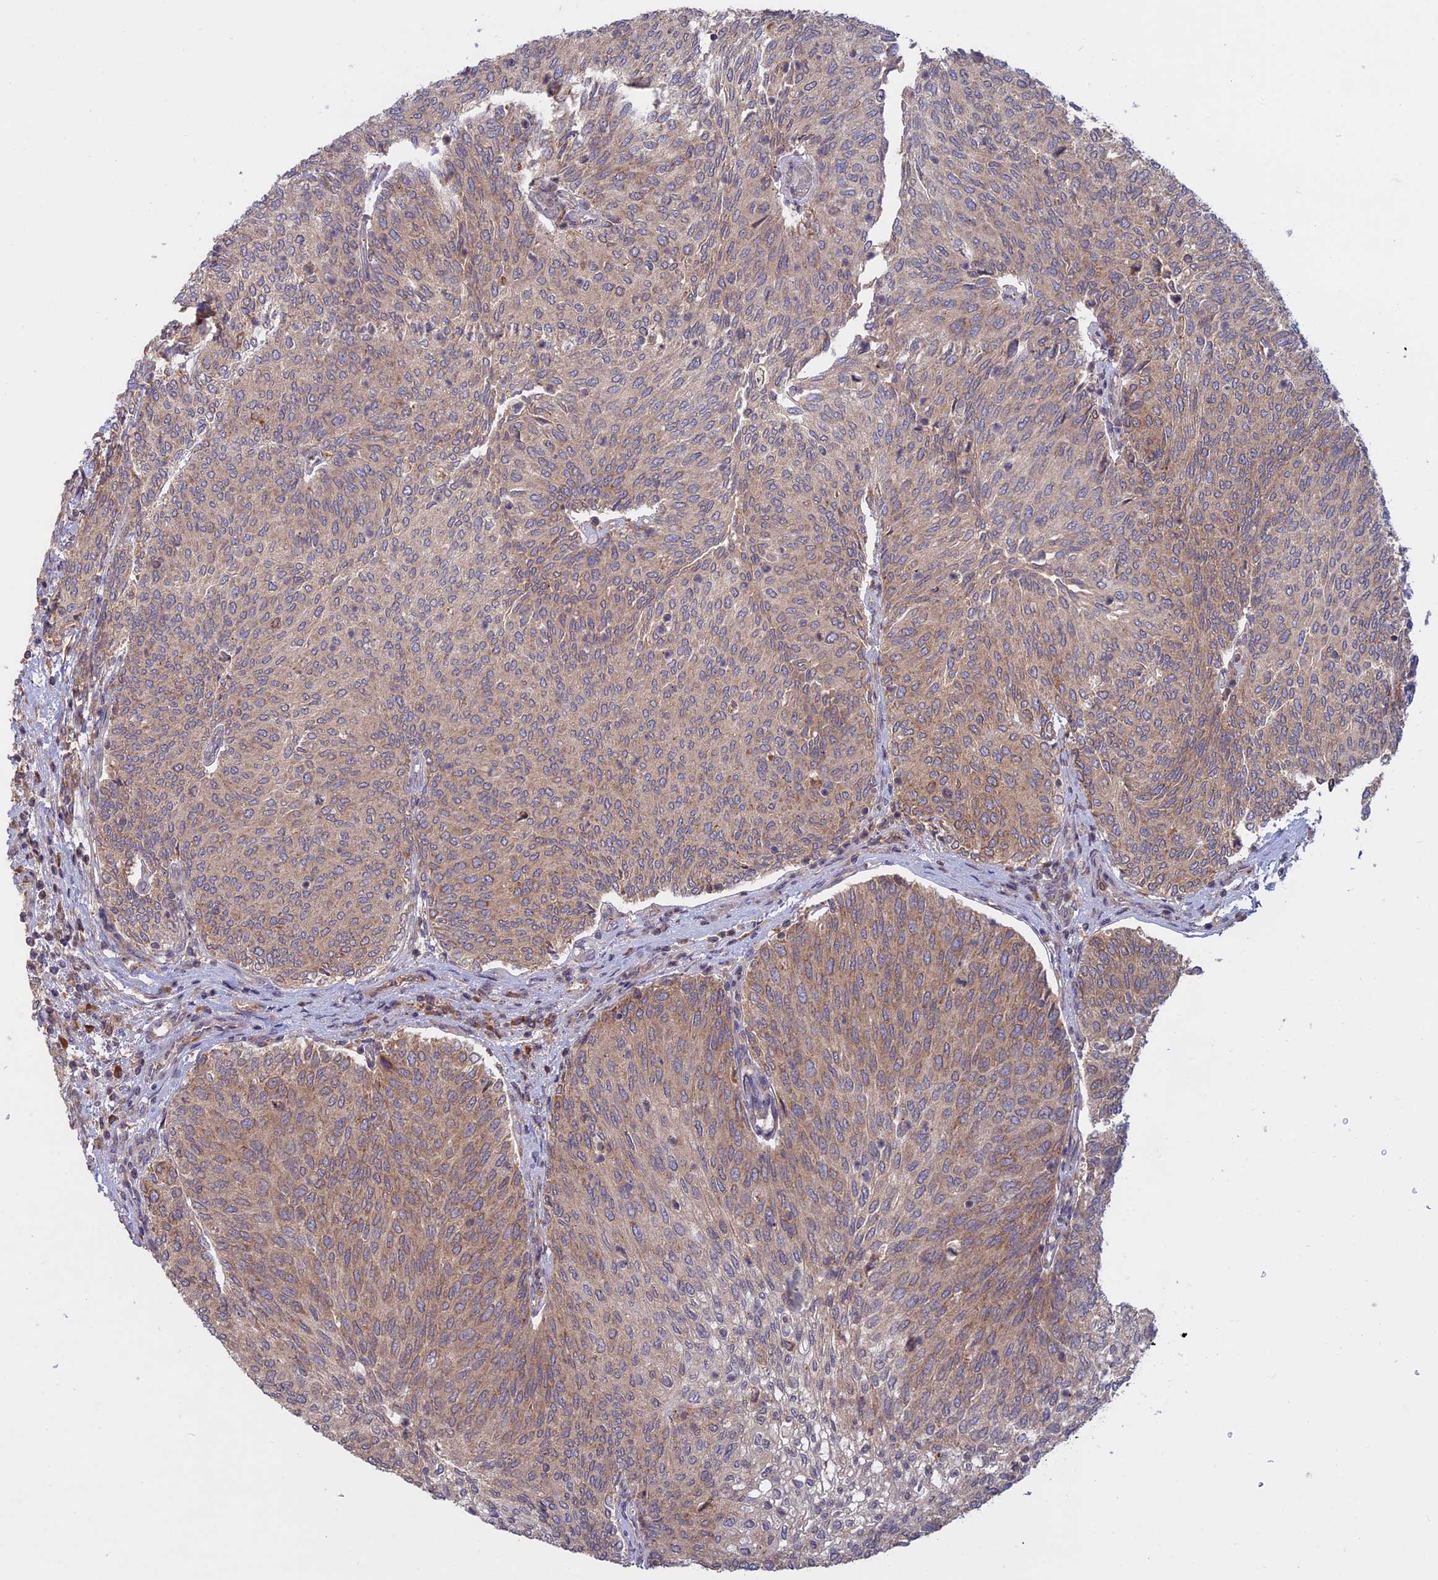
{"staining": {"intensity": "moderate", "quantity": ">75%", "location": "cytoplasmic/membranous"}, "tissue": "urothelial cancer", "cell_type": "Tumor cells", "image_type": "cancer", "snomed": [{"axis": "morphology", "description": "Urothelial carcinoma, High grade"}, {"axis": "topography", "description": "Urinary bladder"}], "caption": "Protein staining by immunohistochemistry (IHC) shows moderate cytoplasmic/membranous staining in approximately >75% of tumor cells in urothelial carcinoma (high-grade).", "gene": "TMEM208", "patient": {"sex": "female", "age": 79}}